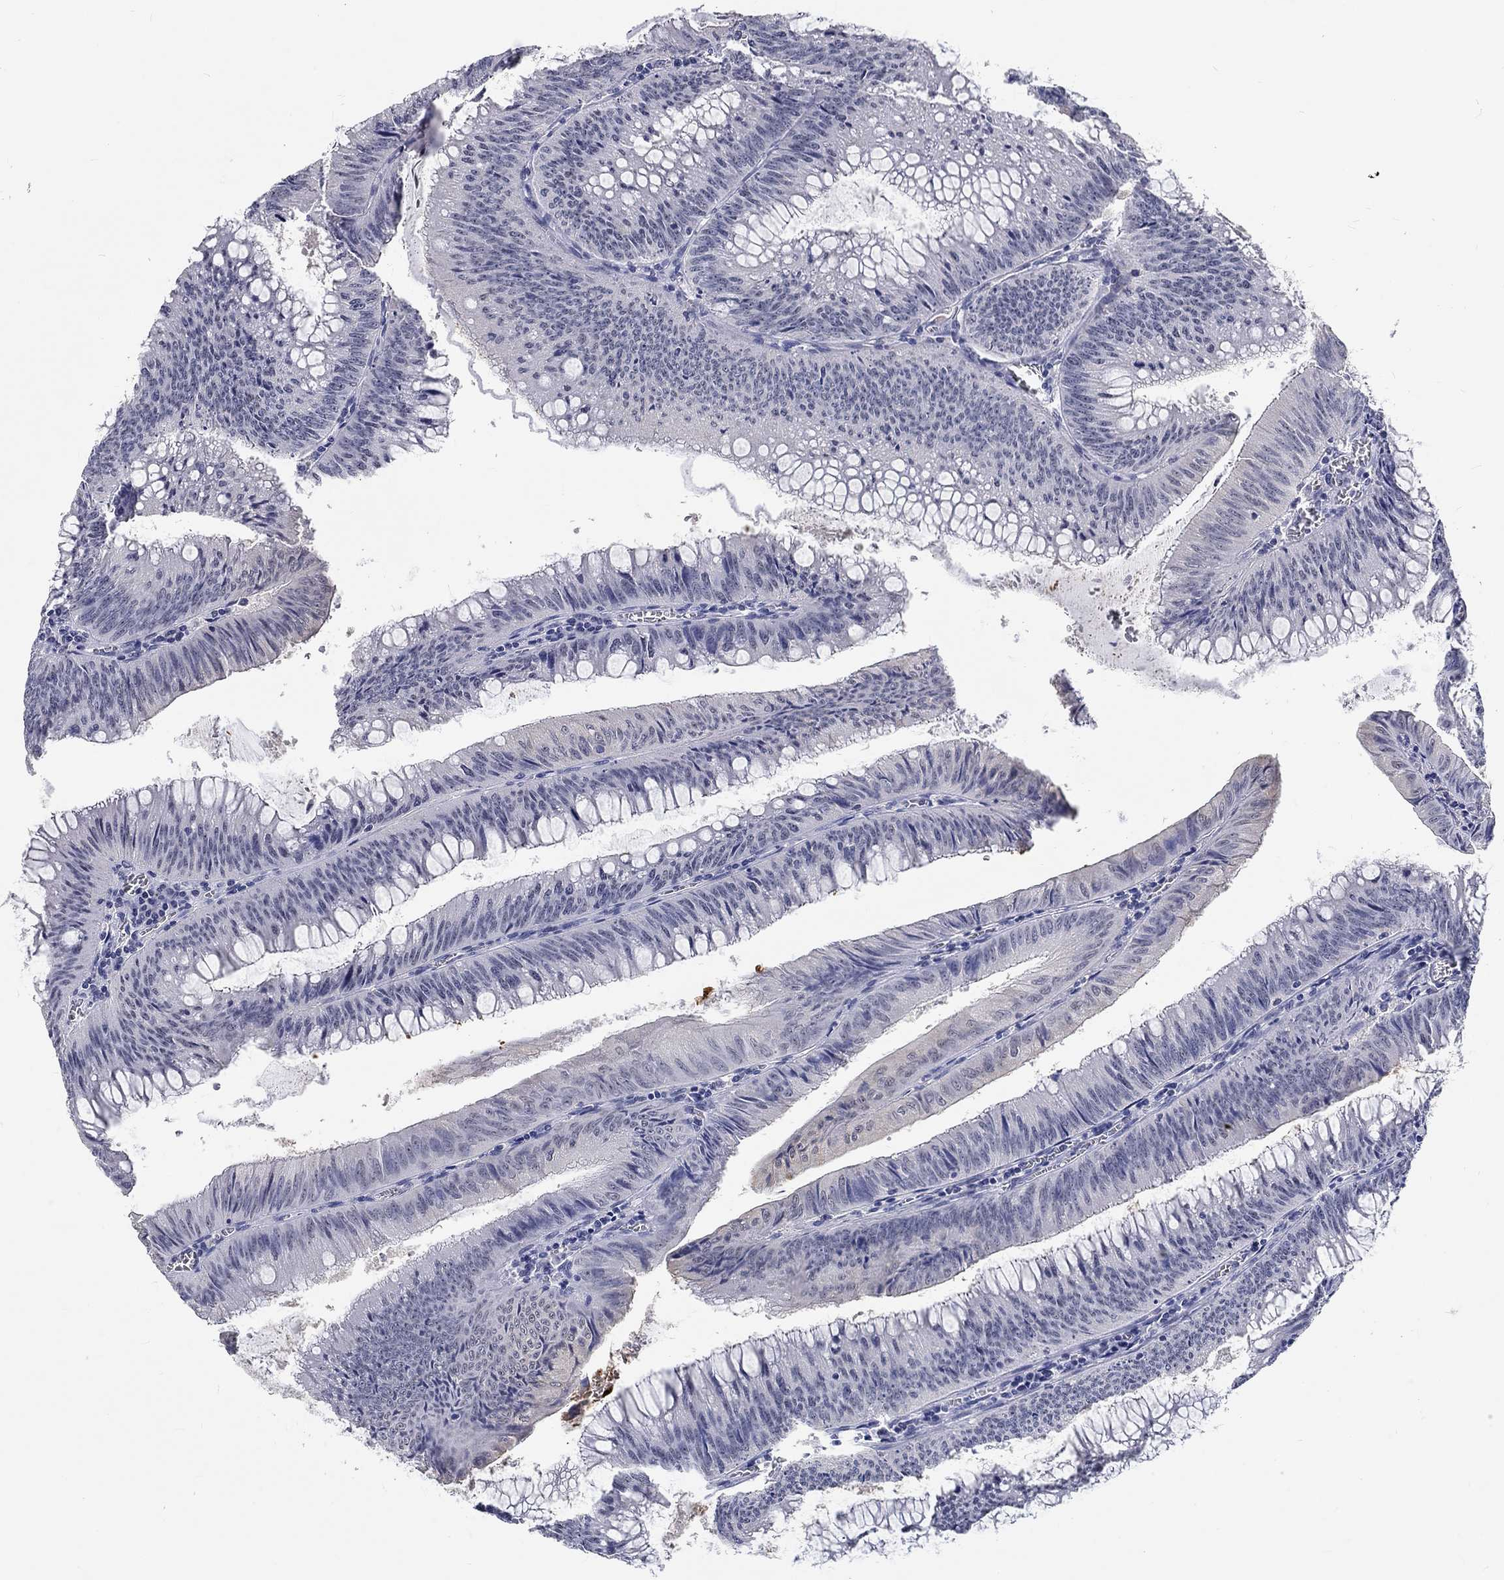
{"staining": {"intensity": "negative", "quantity": "none", "location": "none"}, "tissue": "colorectal cancer", "cell_type": "Tumor cells", "image_type": "cancer", "snomed": [{"axis": "morphology", "description": "Adenocarcinoma, NOS"}, {"axis": "topography", "description": "Rectum"}], "caption": "Protein analysis of colorectal adenocarcinoma reveals no significant positivity in tumor cells. Brightfield microscopy of immunohistochemistry stained with DAB (brown) and hematoxylin (blue), captured at high magnification.", "gene": "GRIN1", "patient": {"sex": "female", "age": 72}}